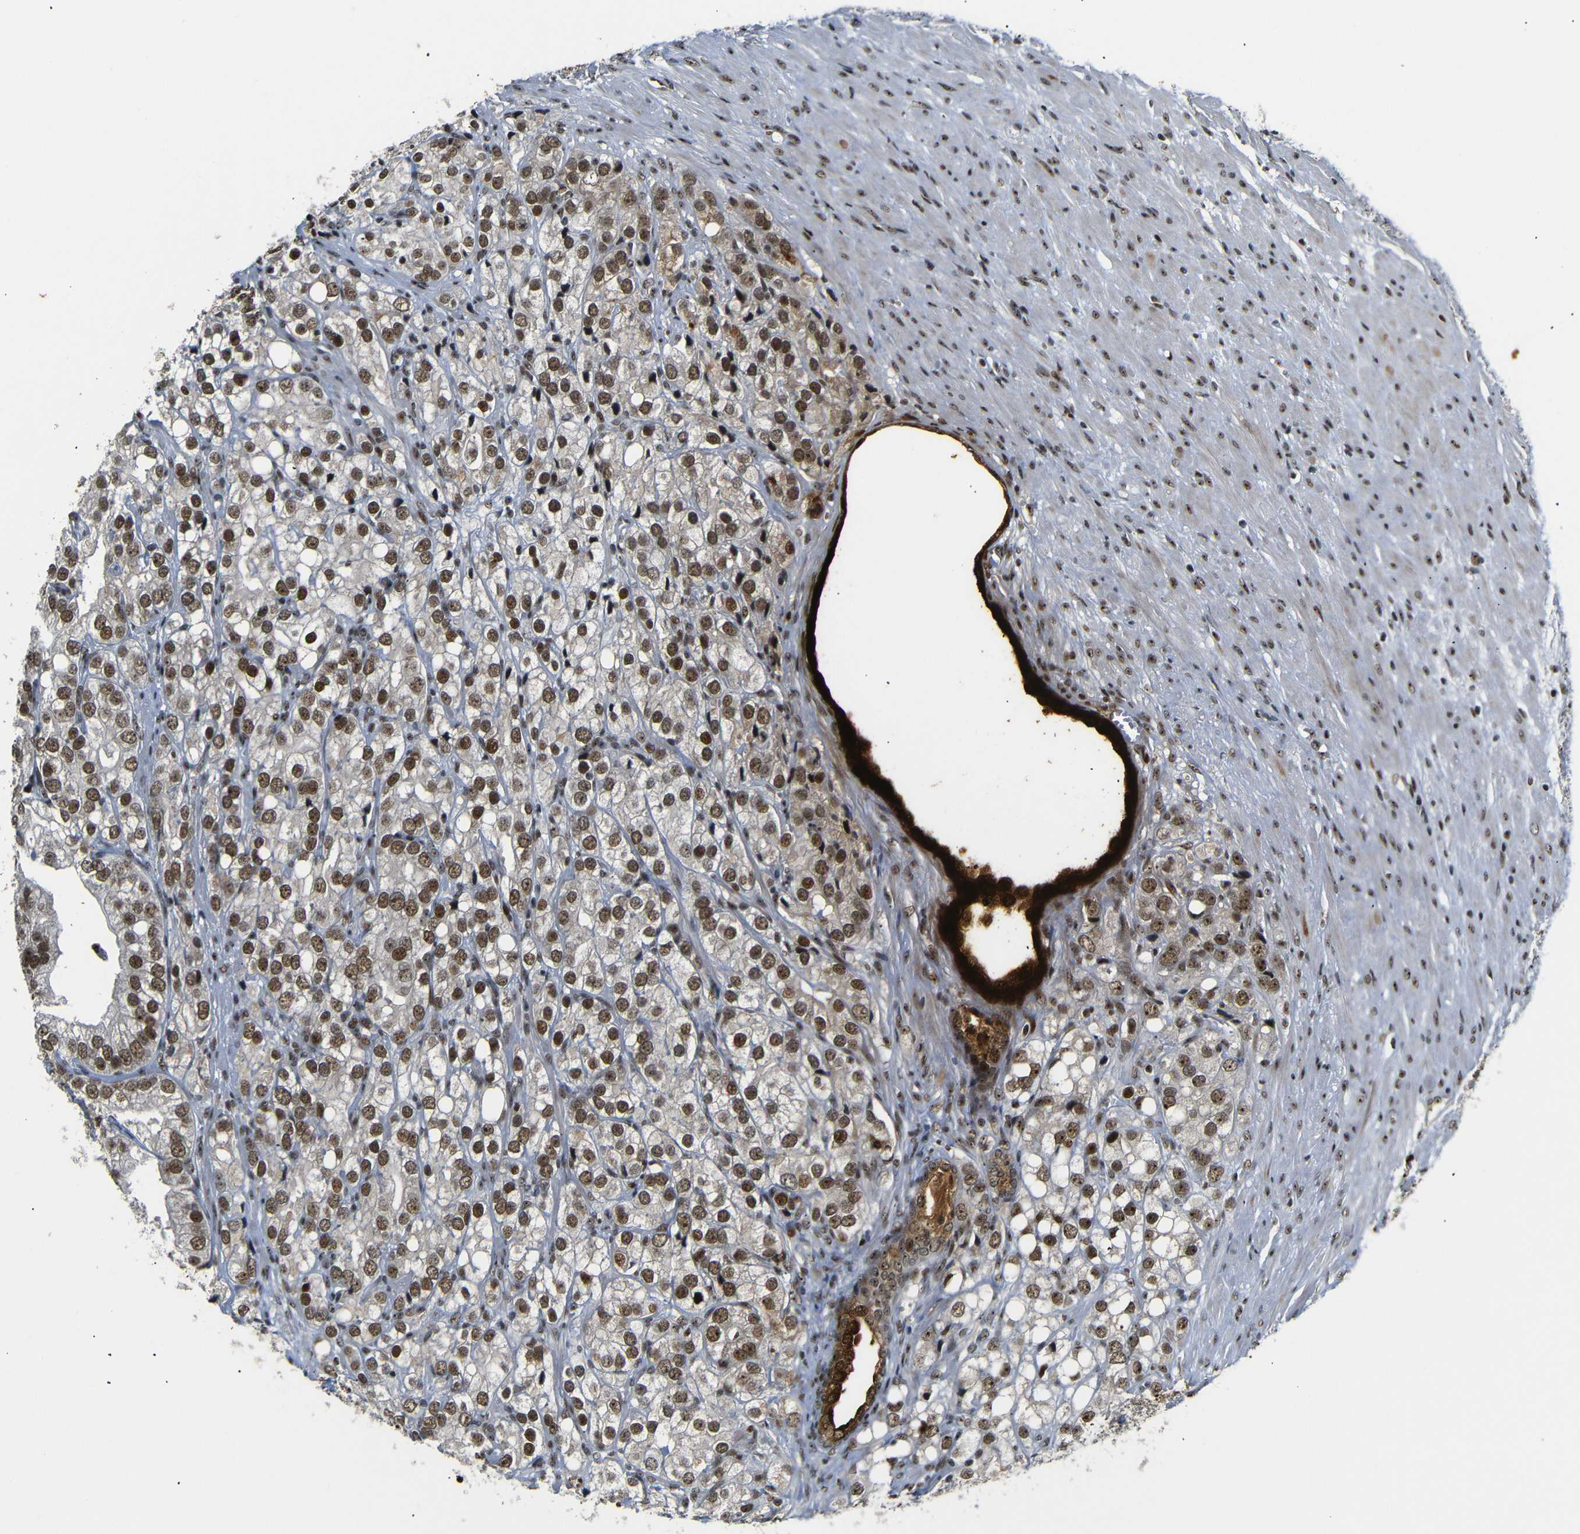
{"staining": {"intensity": "strong", "quantity": ">75%", "location": "nuclear"}, "tissue": "prostate cancer", "cell_type": "Tumor cells", "image_type": "cancer", "snomed": [{"axis": "morphology", "description": "Adenocarcinoma, Low grade"}, {"axis": "topography", "description": "Prostate"}], "caption": "Tumor cells show high levels of strong nuclear expression in approximately >75% of cells in human low-grade adenocarcinoma (prostate).", "gene": "SETDB2", "patient": {"sex": "male", "age": 69}}